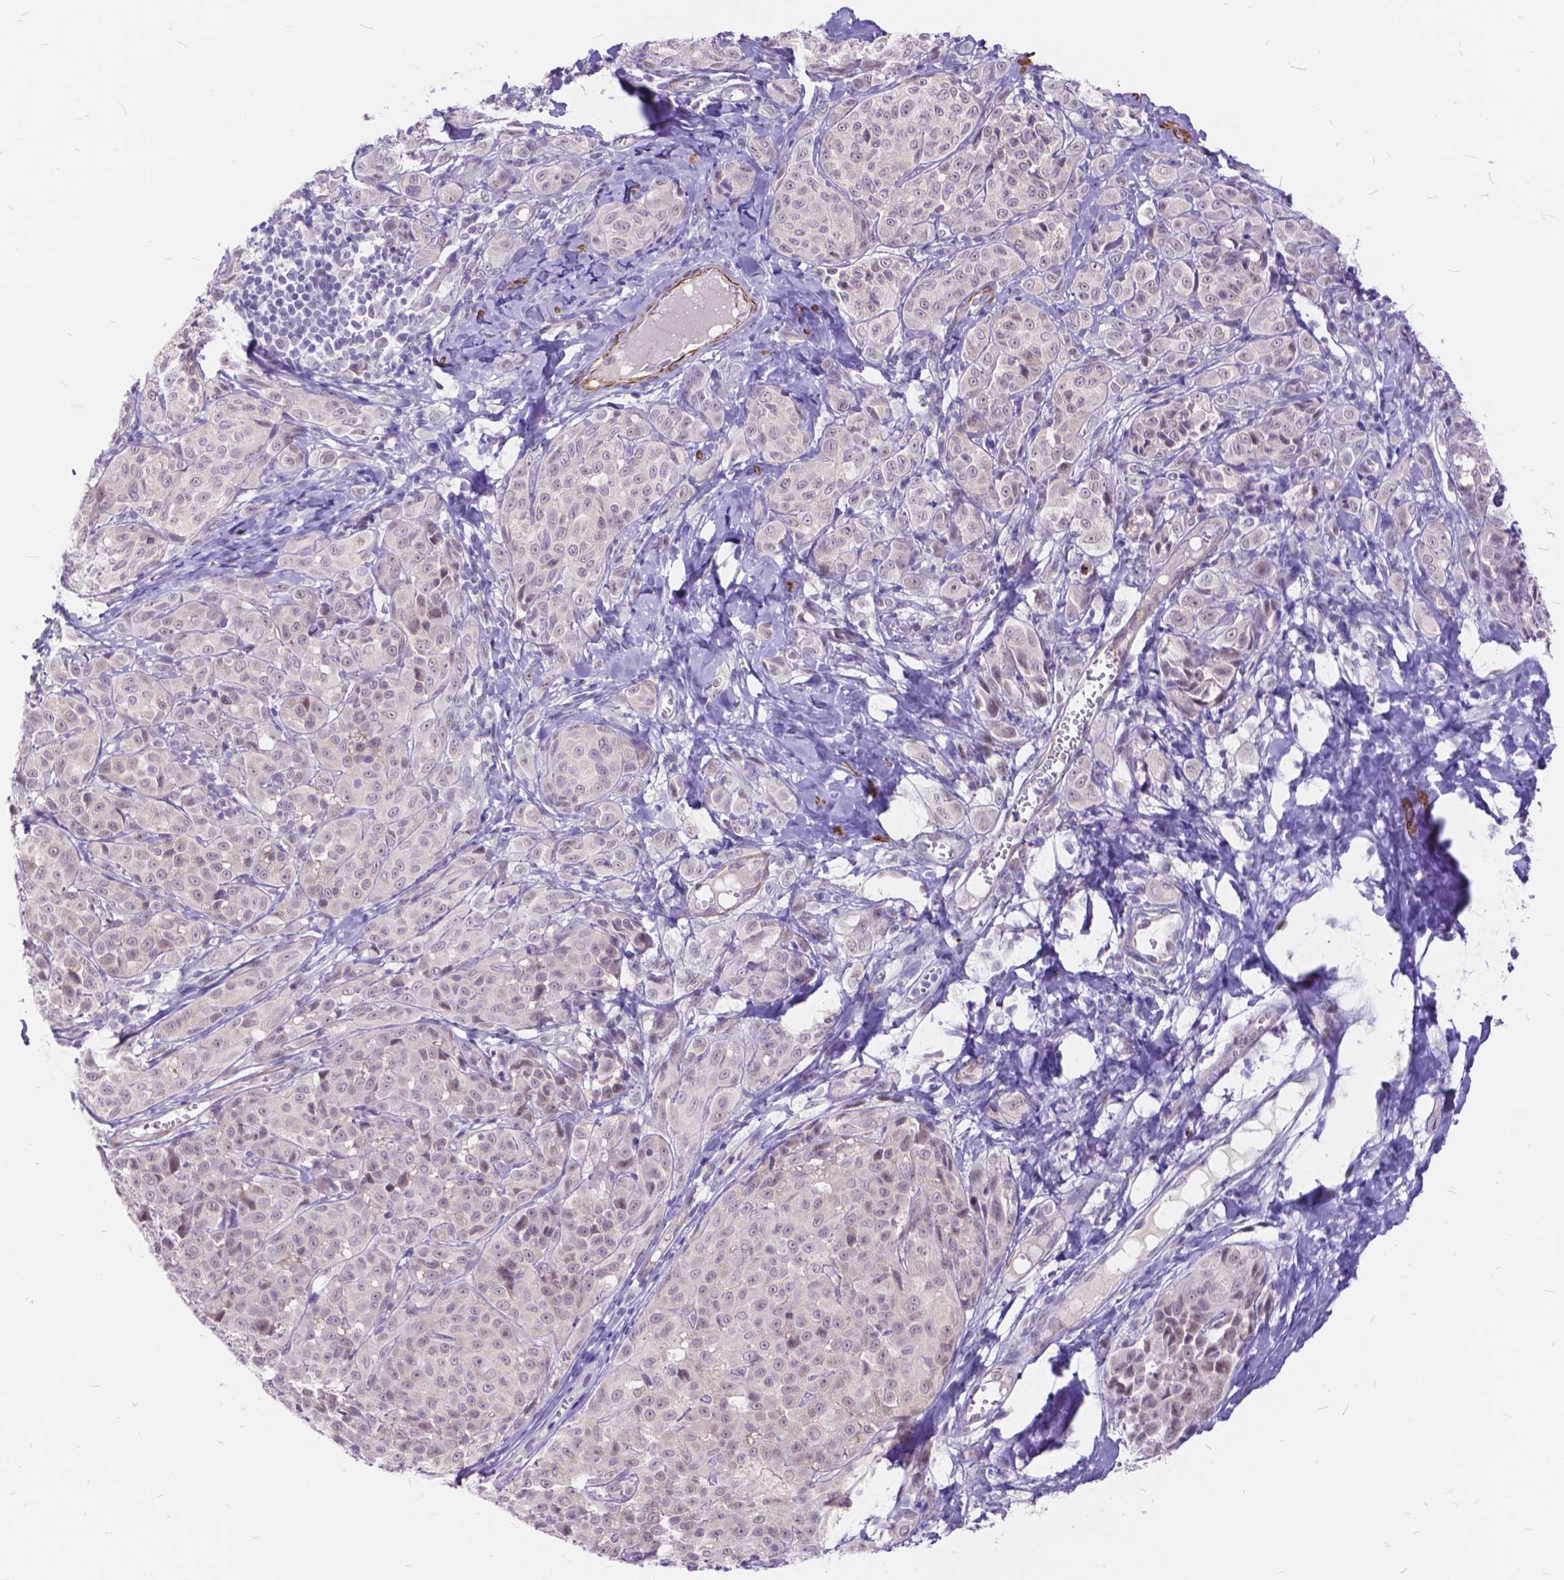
{"staining": {"intensity": "negative", "quantity": "none", "location": "none"}, "tissue": "melanoma", "cell_type": "Tumor cells", "image_type": "cancer", "snomed": [{"axis": "morphology", "description": "Malignant melanoma, NOS"}, {"axis": "topography", "description": "Skin"}], "caption": "DAB (3,3'-diaminobenzidine) immunohistochemical staining of human malignant melanoma shows no significant positivity in tumor cells.", "gene": "MAN2C1", "patient": {"sex": "male", "age": 89}}